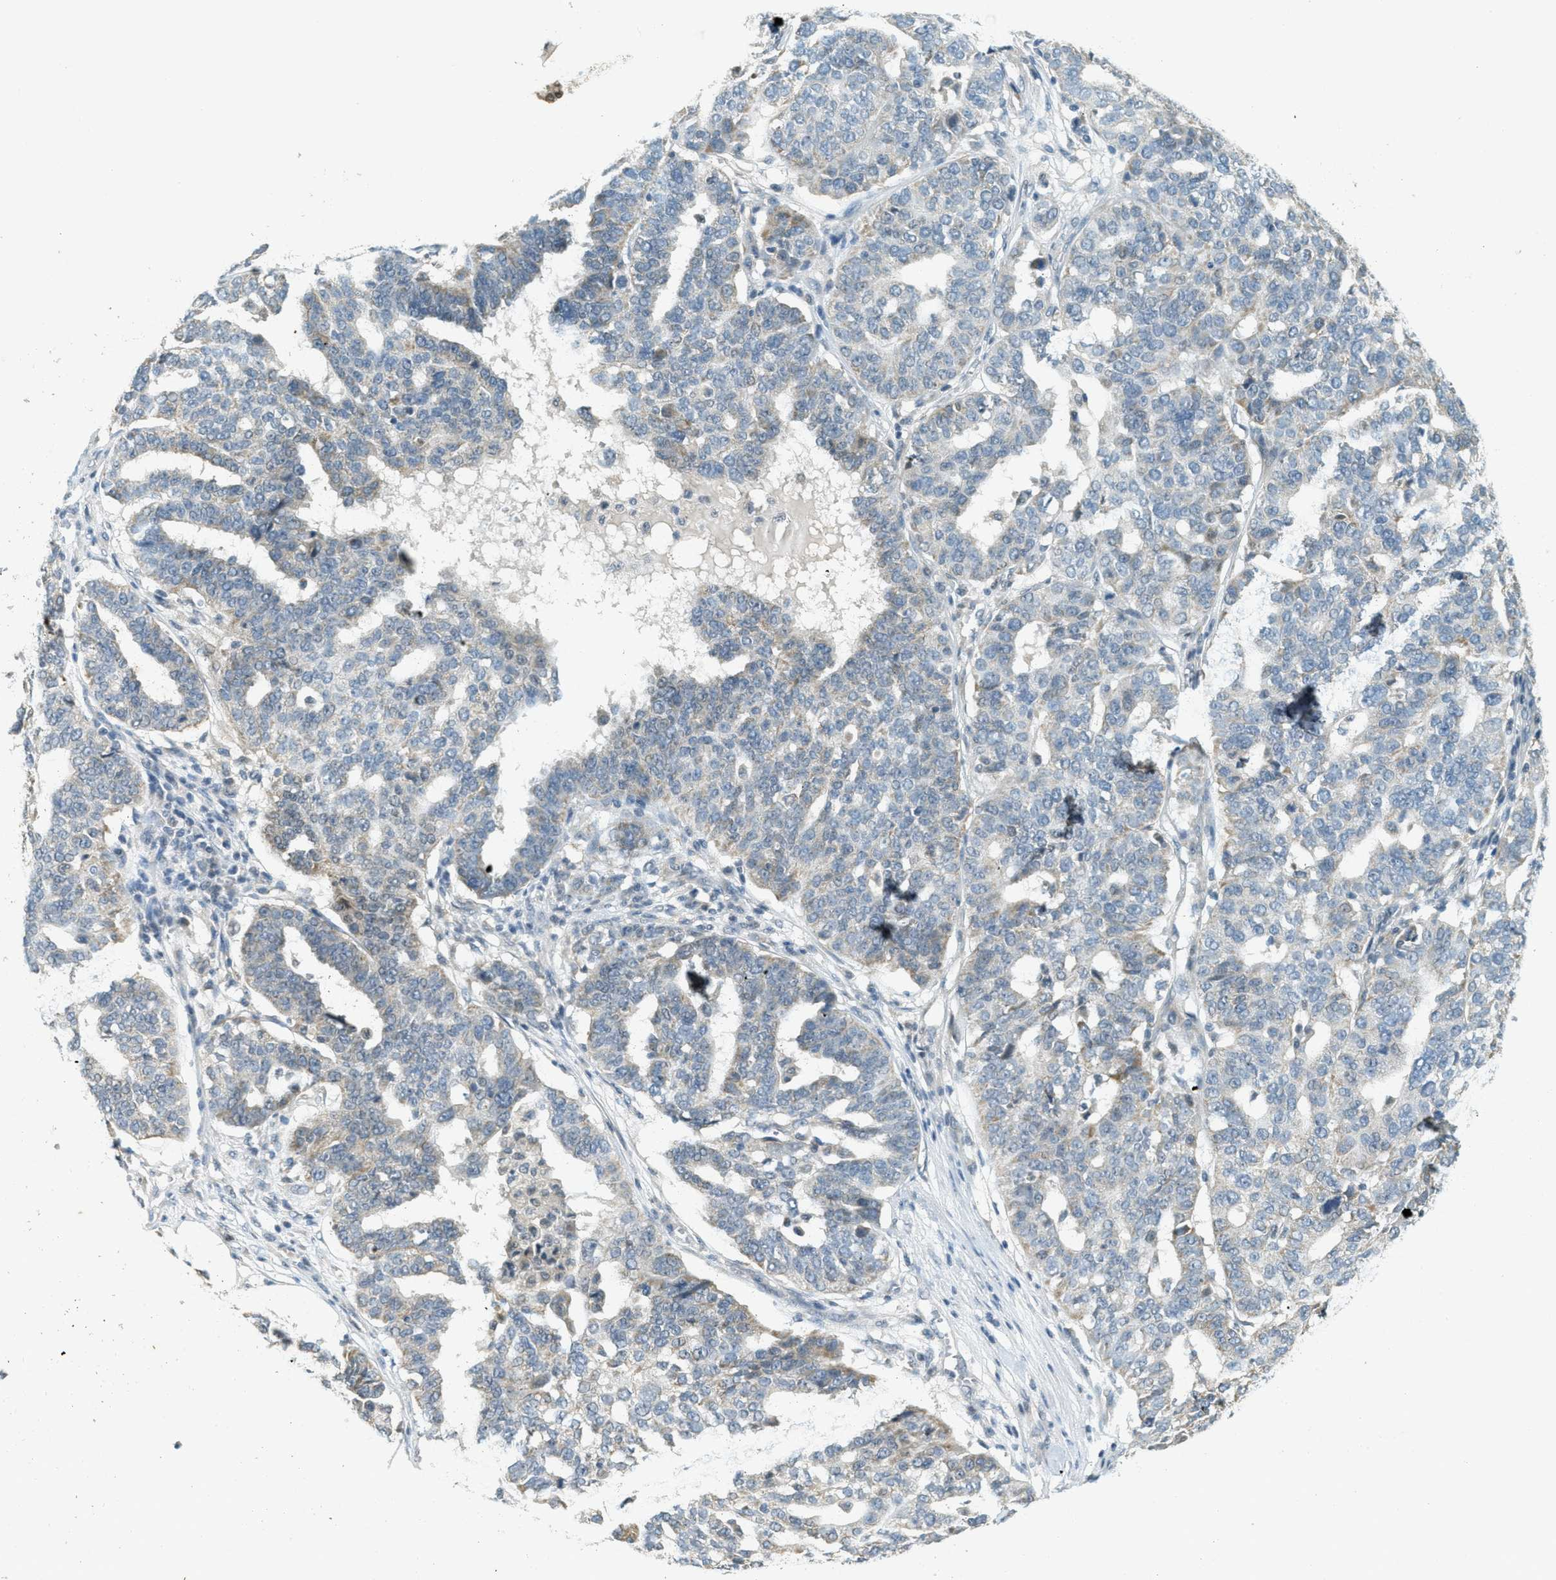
{"staining": {"intensity": "weak", "quantity": "<25%", "location": "cytoplasmic/membranous"}, "tissue": "ovarian cancer", "cell_type": "Tumor cells", "image_type": "cancer", "snomed": [{"axis": "morphology", "description": "Cystadenocarcinoma, serous, NOS"}, {"axis": "topography", "description": "Ovary"}], "caption": "Image shows no protein positivity in tumor cells of serous cystadenocarcinoma (ovarian) tissue. (IHC, brightfield microscopy, high magnification).", "gene": "TCF20", "patient": {"sex": "female", "age": 59}}